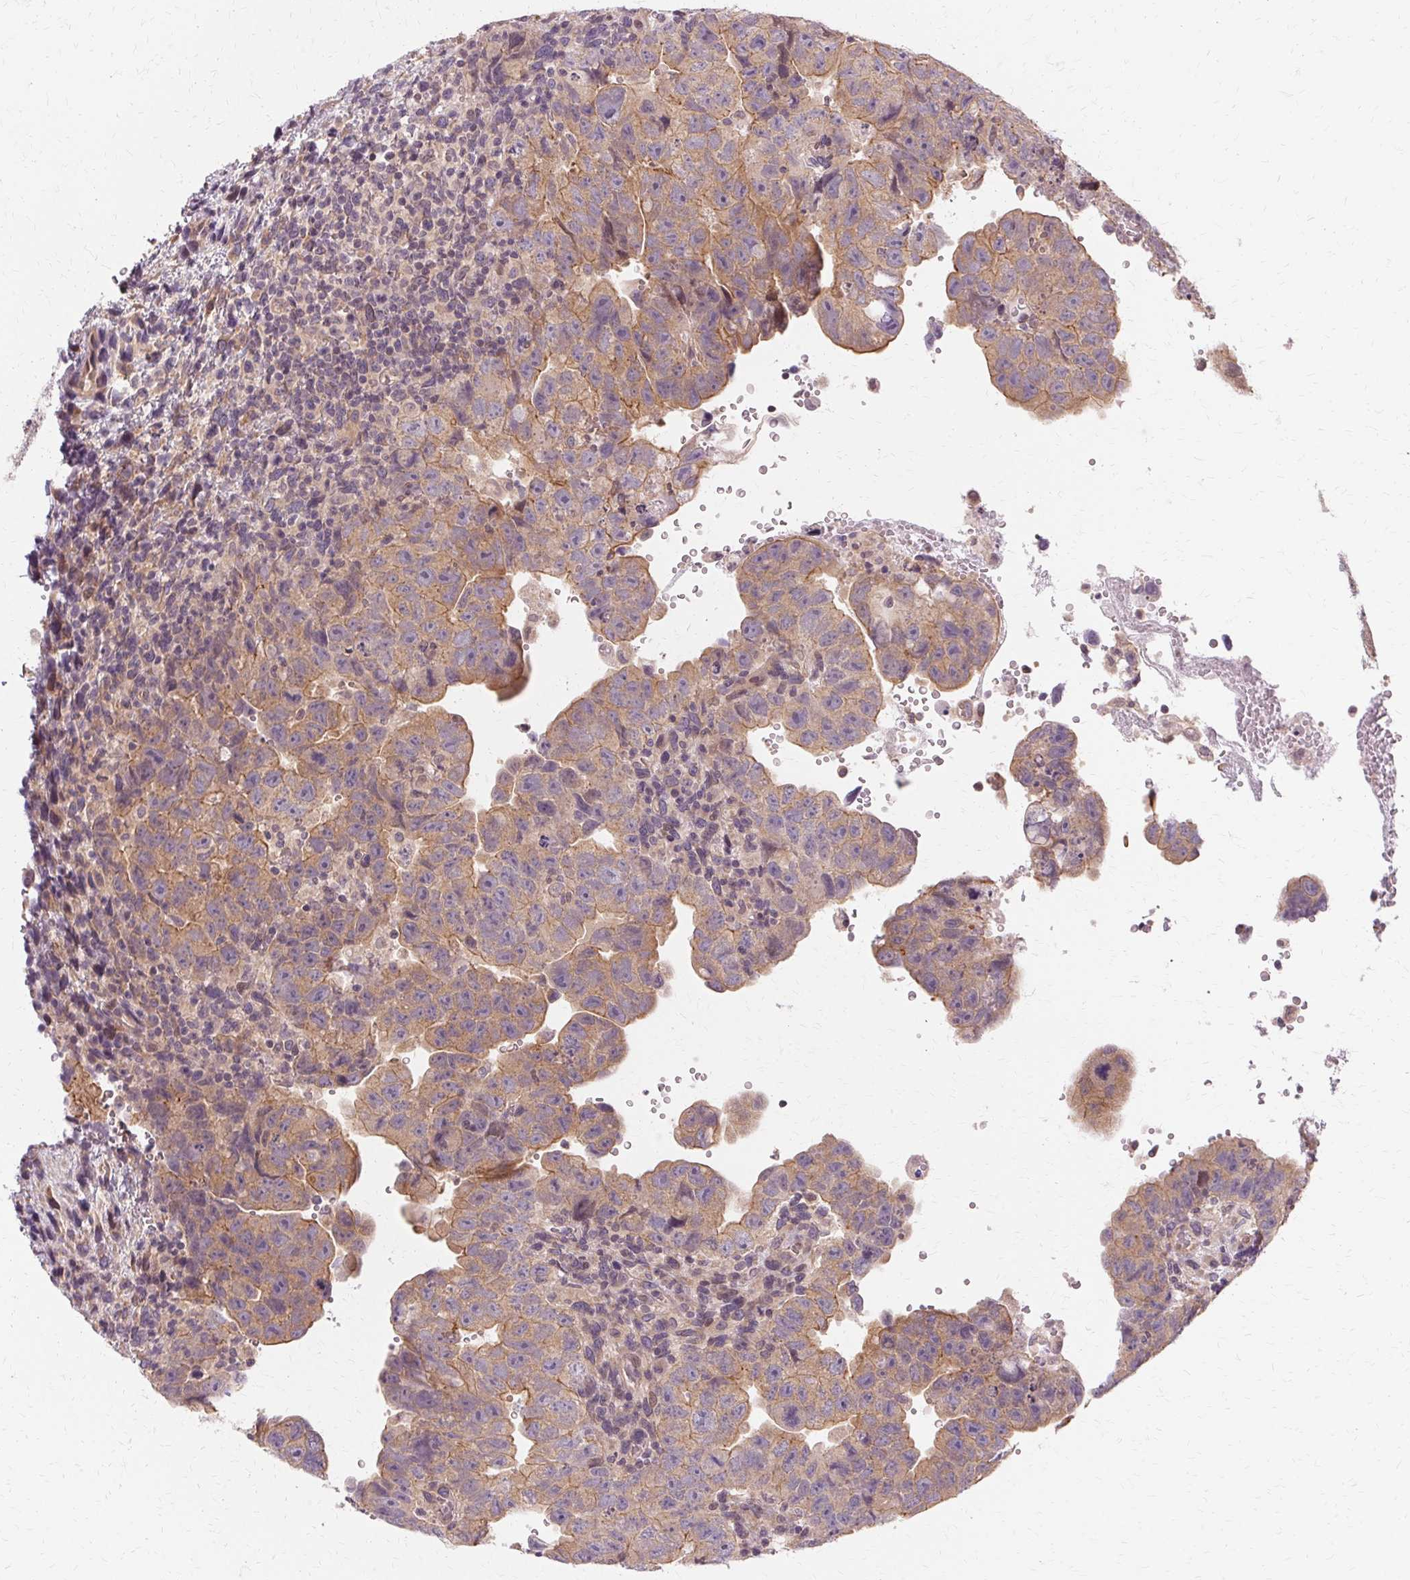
{"staining": {"intensity": "weak", "quantity": "25%-75%", "location": "cytoplasmic/membranous"}, "tissue": "testis cancer", "cell_type": "Tumor cells", "image_type": "cancer", "snomed": [{"axis": "morphology", "description": "Carcinoma, Embryonal, NOS"}, {"axis": "topography", "description": "Testis"}], "caption": "Immunohistochemistry (IHC) histopathology image of neoplastic tissue: testis cancer (embryonal carcinoma) stained using IHC shows low levels of weak protein expression localized specifically in the cytoplasmic/membranous of tumor cells, appearing as a cytoplasmic/membranous brown color.", "gene": "USP8", "patient": {"sex": "male", "age": 24}}